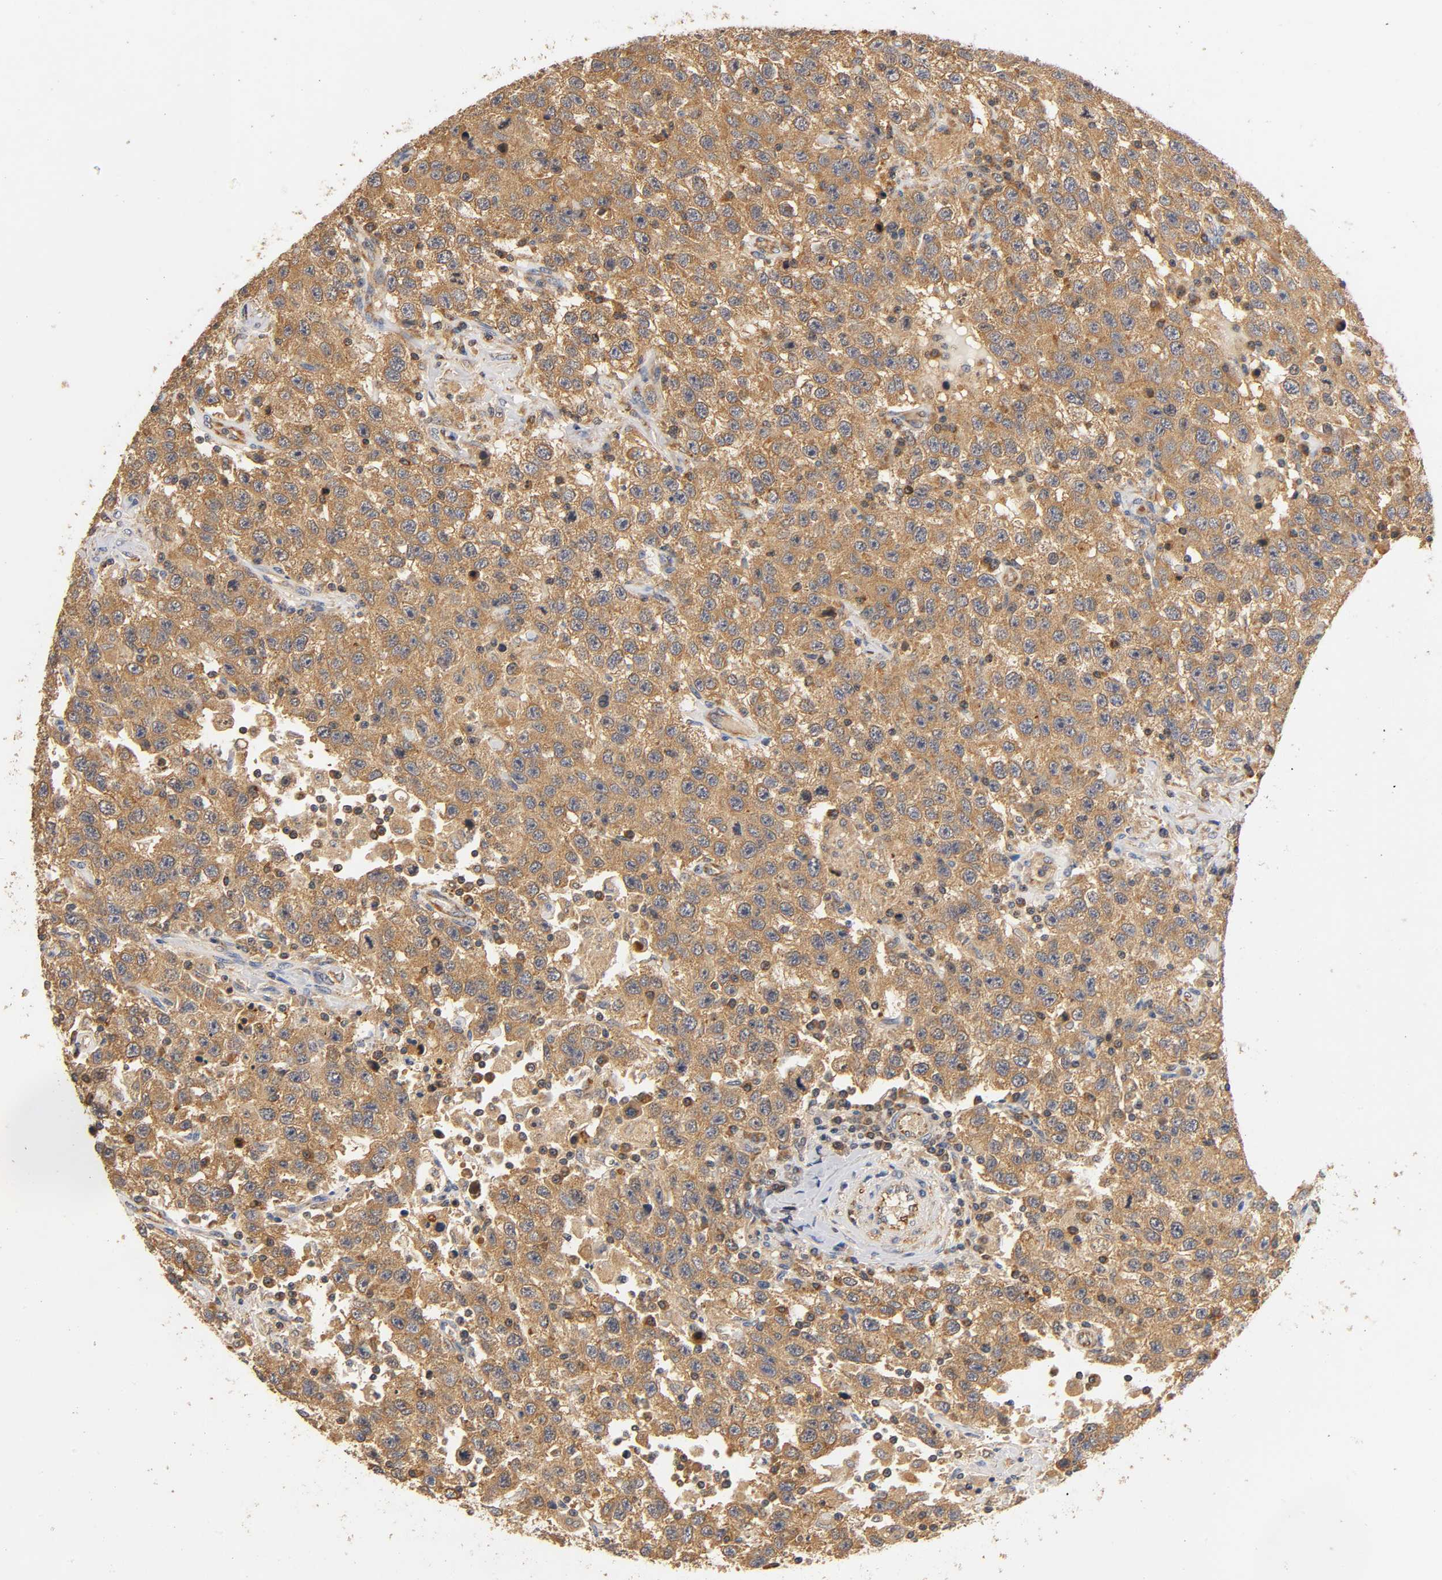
{"staining": {"intensity": "strong", "quantity": ">75%", "location": "cytoplasmic/membranous"}, "tissue": "testis cancer", "cell_type": "Tumor cells", "image_type": "cancer", "snomed": [{"axis": "morphology", "description": "Seminoma, NOS"}, {"axis": "topography", "description": "Testis"}], "caption": "Tumor cells exhibit strong cytoplasmic/membranous positivity in about >75% of cells in testis seminoma.", "gene": "SCAP", "patient": {"sex": "male", "age": 41}}